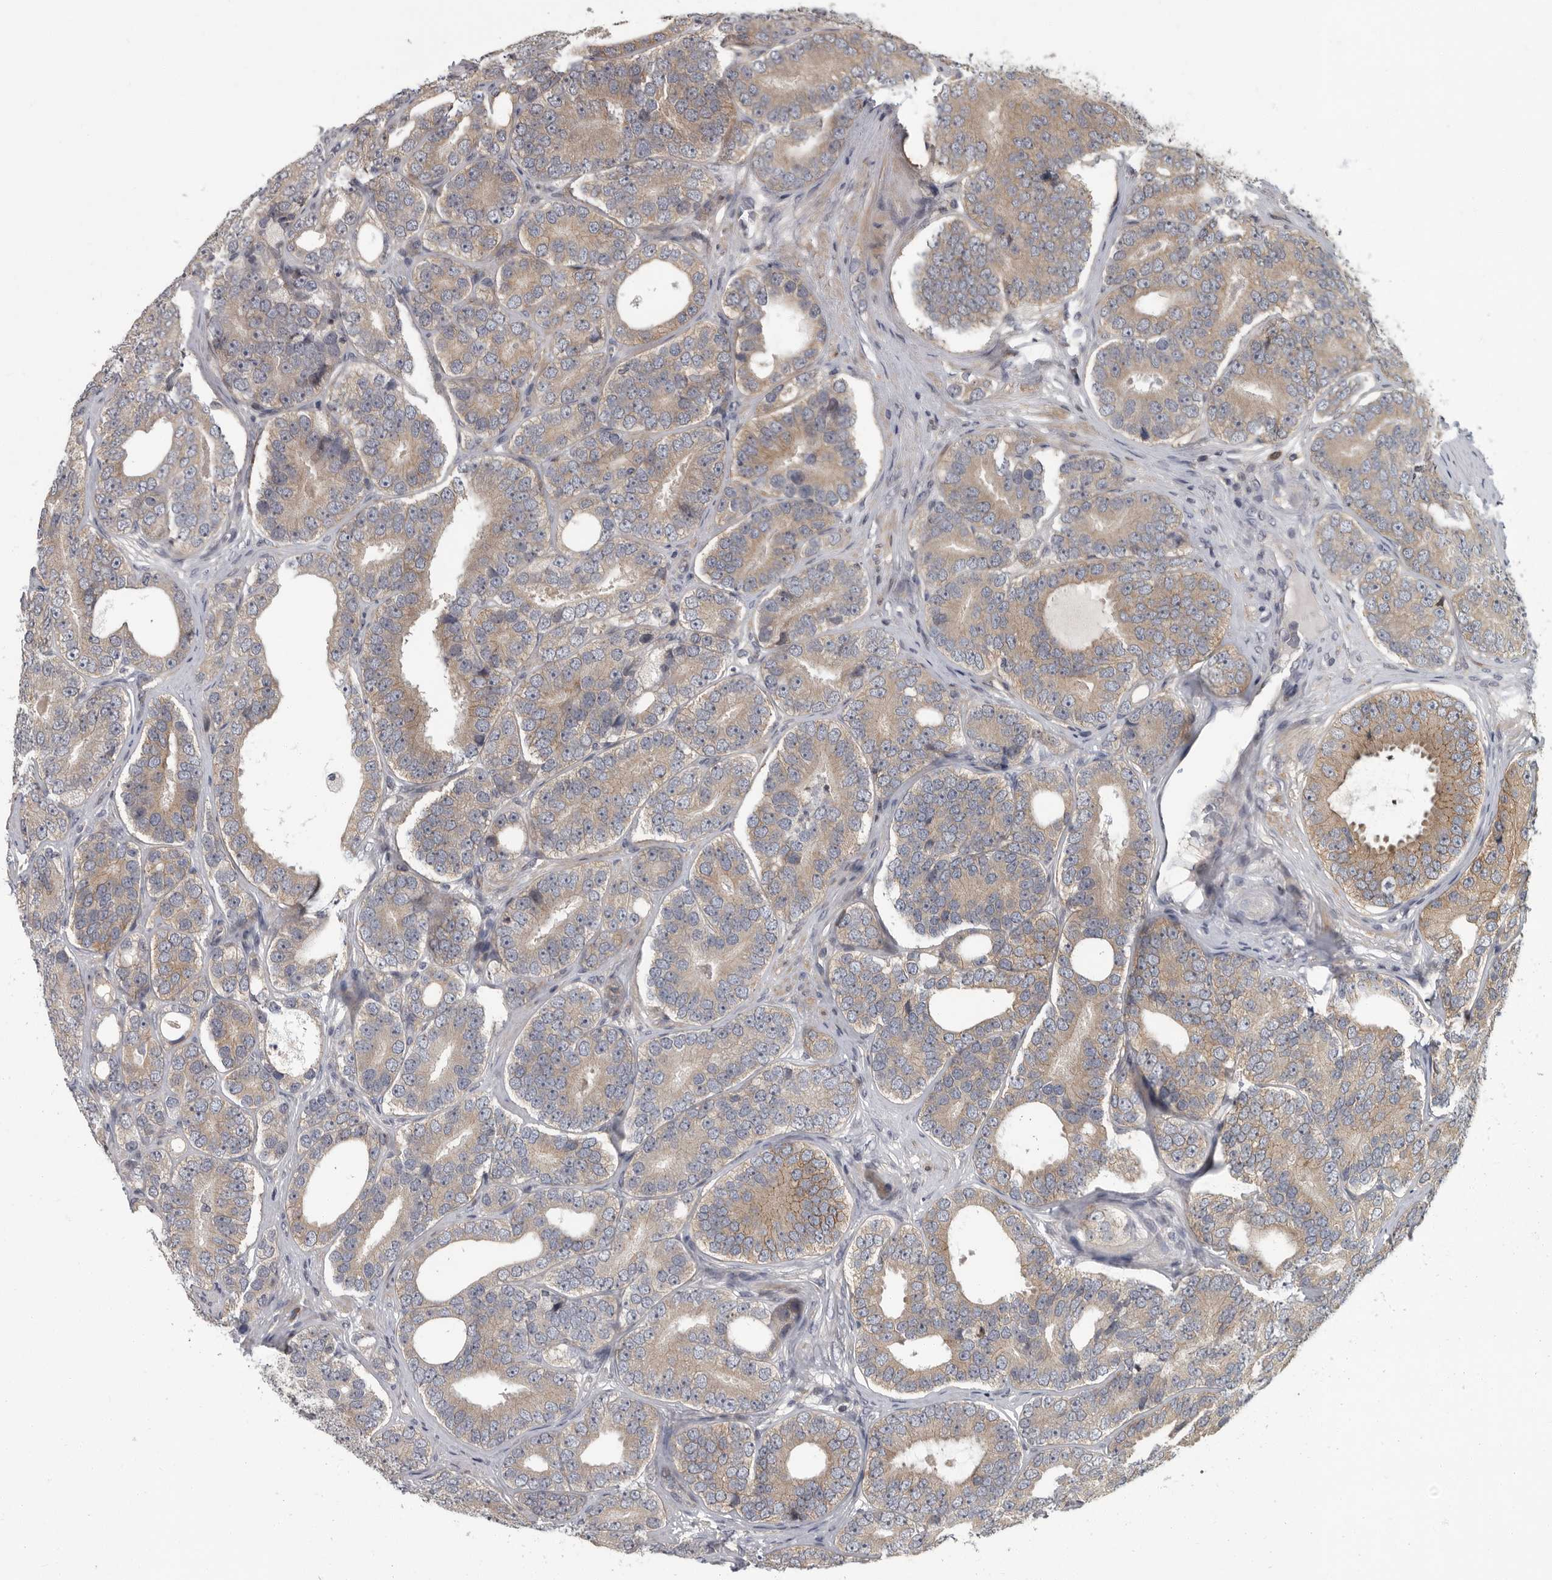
{"staining": {"intensity": "weak", "quantity": ">75%", "location": "cytoplasmic/membranous"}, "tissue": "prostate cancer", "cell_type": "Tumor cells", "image_type": "cancer", "snomed": [{"axis": "morphology", "description": "Adenocarcinoma, High grade"}, {"axis": "topography", "description": "Prostate"}], "caption": "This image reveals immunohistochemistry (IHC) staining of human adenocarcinoma (high-grade) (prostate), with low weak cytoplasmic/membranous positivity in about >75% of tumor cells.", "gene": "PDE7A", "patient": {"sex": "male", "age": 56}}